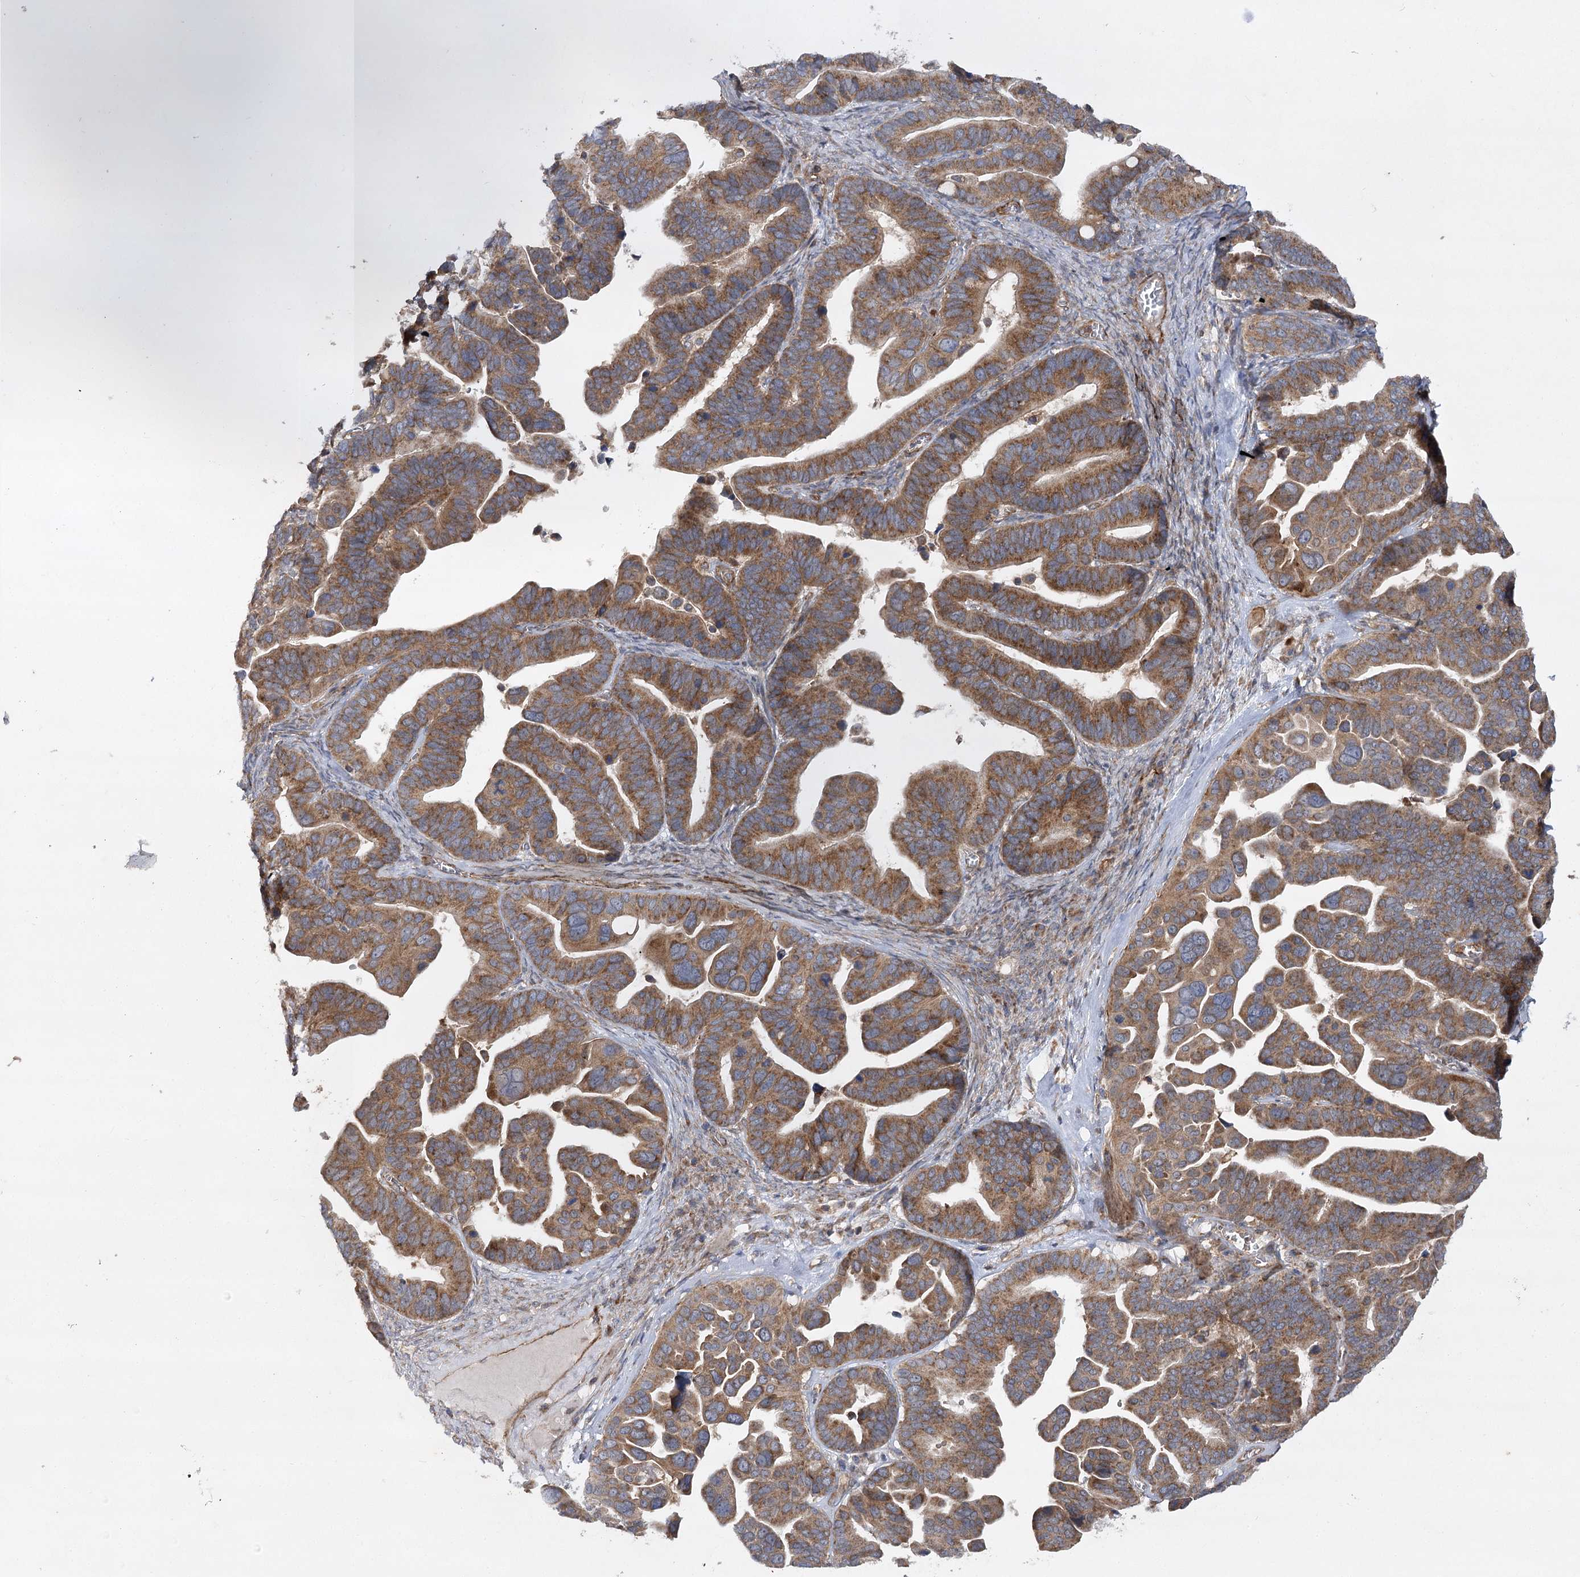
{"staining": {"intensity": "moderate", "quantity": ">75%", "location": "cytoplasmic/membranous"}, "tissue": "ovarian cancer", "cell_type": "Tumor cells", "image_type": "cancer", "snomed": [{"axis": "morphology", "description": "Cystadenocarcinoma, serous, NOS"}, {"axis": "topography", "description": "Ovary"}], "caption": "IHC image of neoplastic tissue: human ovarian cancer (serous cystadenocarcinoma) stained using immunohistochemistry shows medium levels of moderate protein expression localized specifically in the cytoplasmic/membranous of tumor cells, appearing as a cytoplasmic/membranous brown color.", "gene": "DNAJC13", "patient": {"sex": "female", "age": 56}}